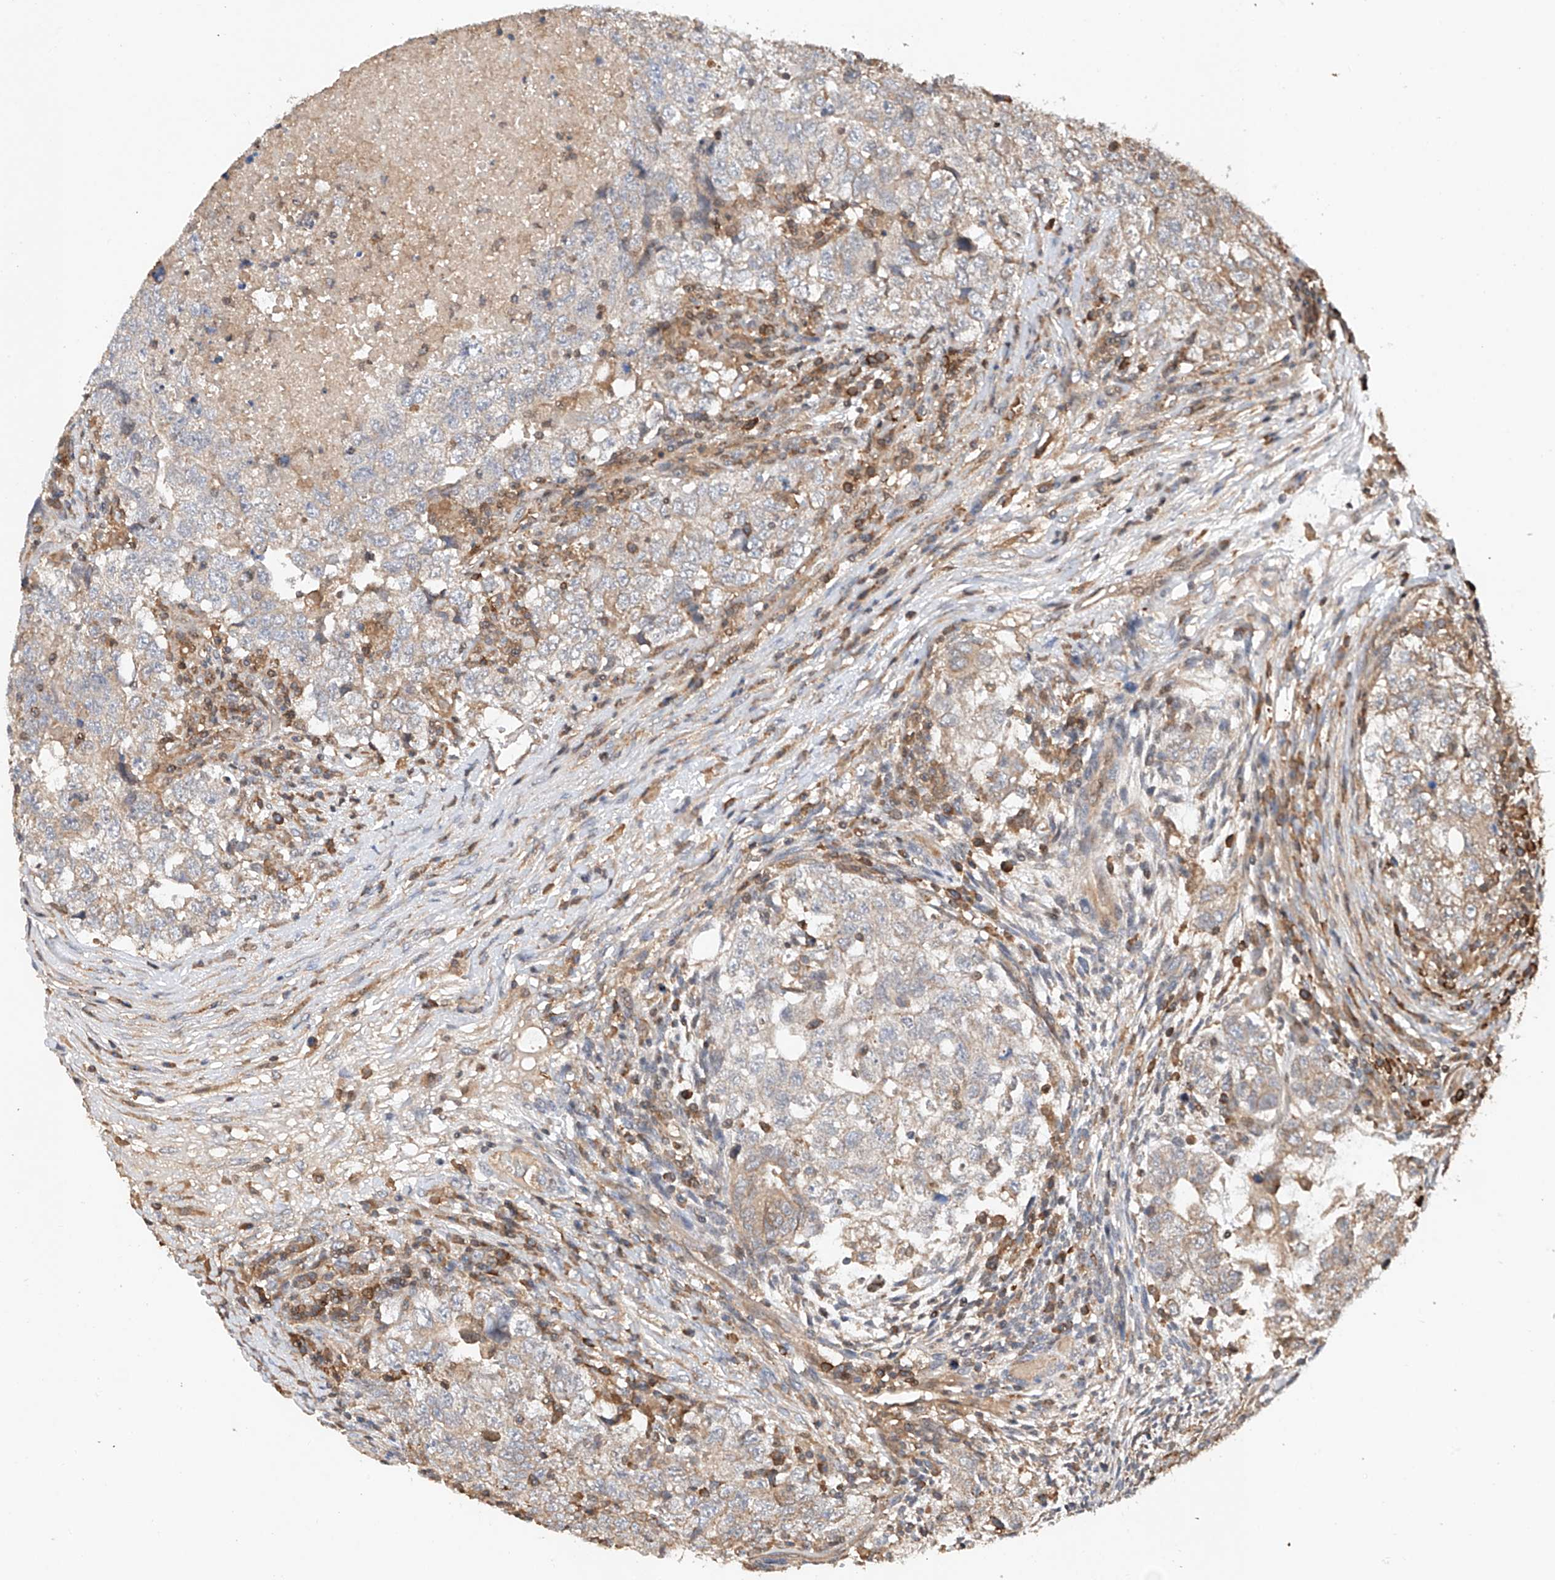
{"staining": {"intensity": "negative", "quantity": "none", "location": "none"}, "tissue": "testis cancer", "cell_type": "Tumor cells", "image_type": "cancer", "snomed": [{"axis": "morphology", "description": "Carcinoma, Embryonal, NOS"}, {"axis": "topography", "description": "Testis"}], "caption": "Immunohistochemical staining of embryonal carcinoma (testis) displays no significant positivity in tumor cells.", "gene": "RILPL2", "patient": {"sex": "male", "age": 37}}